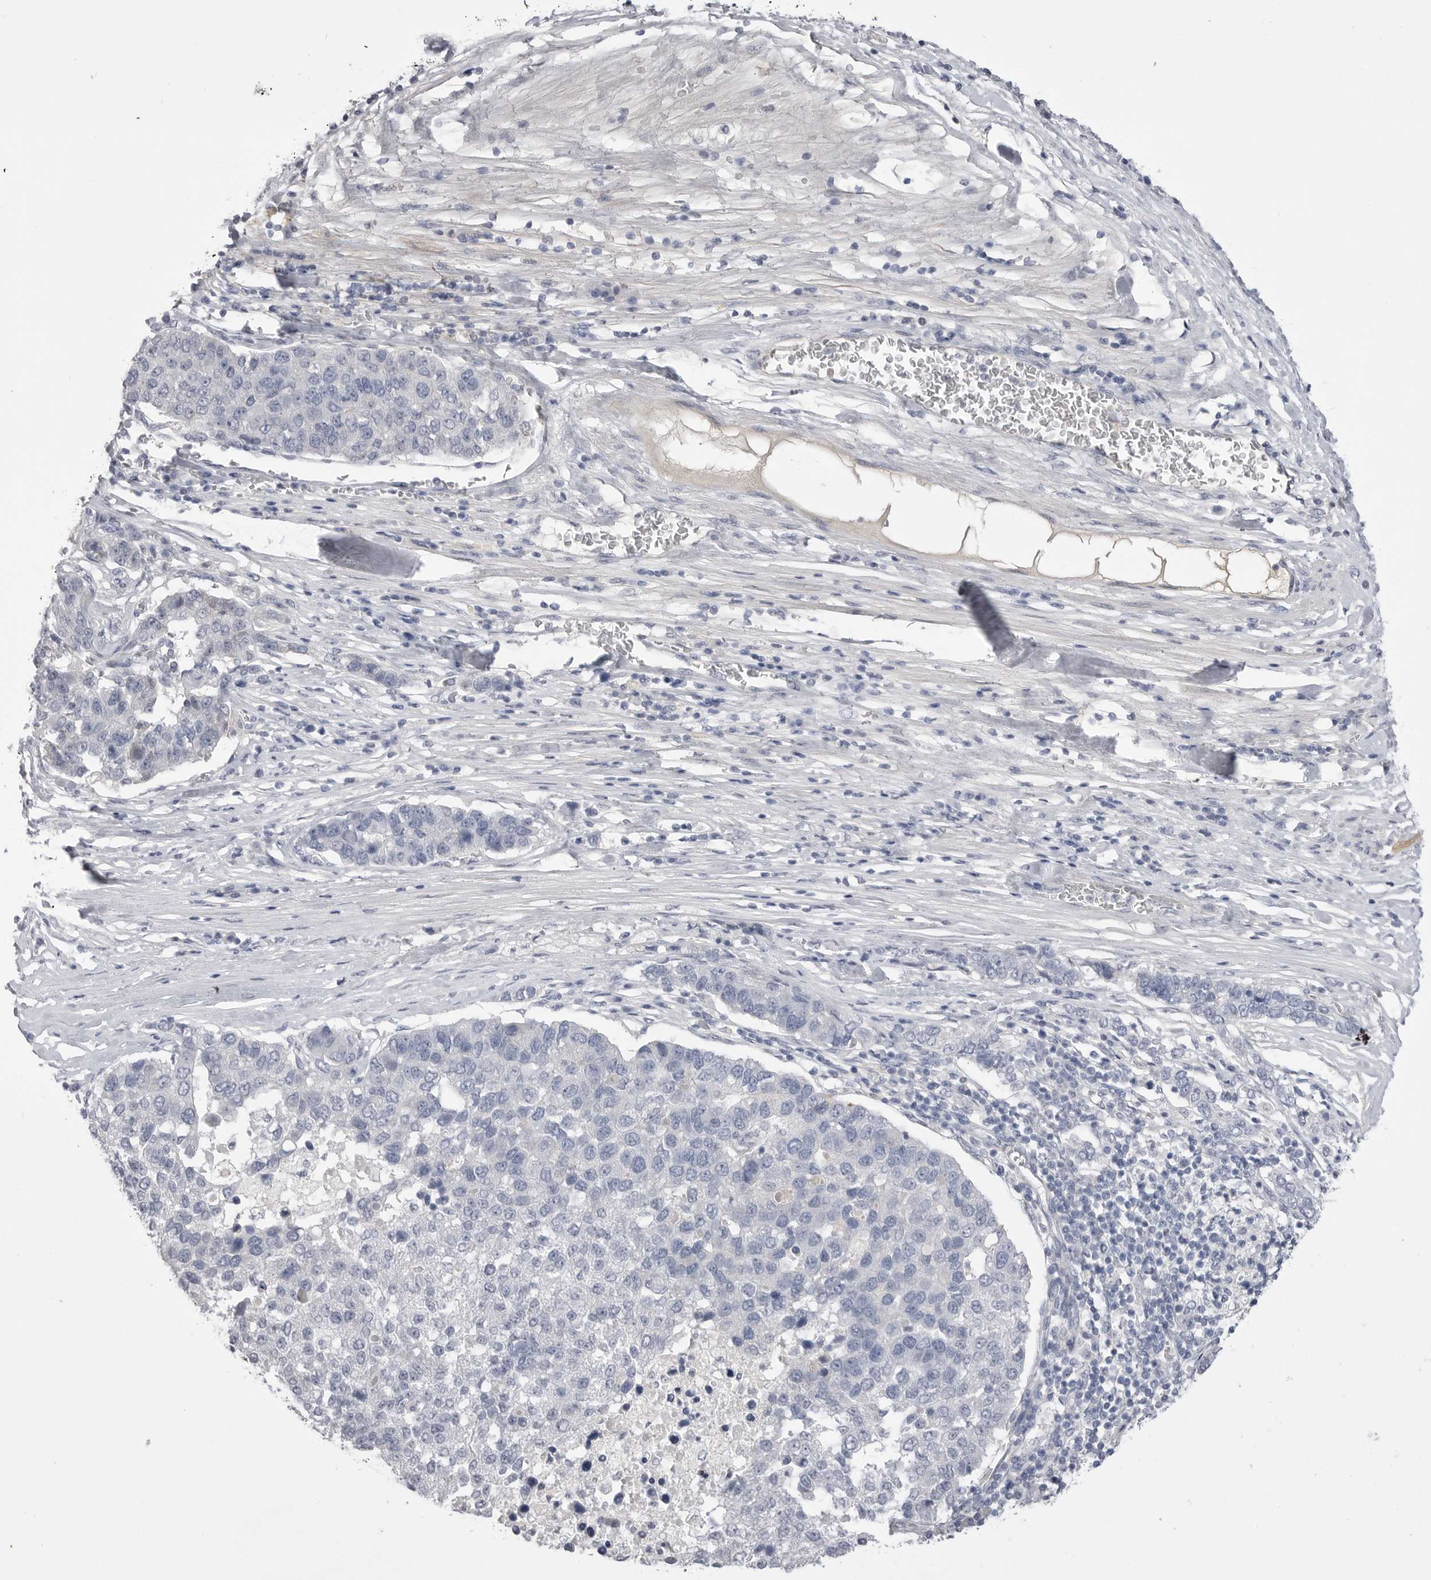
{"staining": {"intensity": "negative", "quantity": "none", "location": "none"}, "tissue": "pancreatic cancer", "cell_type": "Tumor cells", "image_type": "cancer", "snomed": [{"axis": "morphology", "description": "Adenocarcinoma, NOS"}, {"axis": "topography", "description": "Pancreas"}], "caption": "Tumor cells are negative for protein expression in human adenocarcinoma (pancreatic).", "gene": "CPB1", "patient": {"sex": "female", "age": 61}}